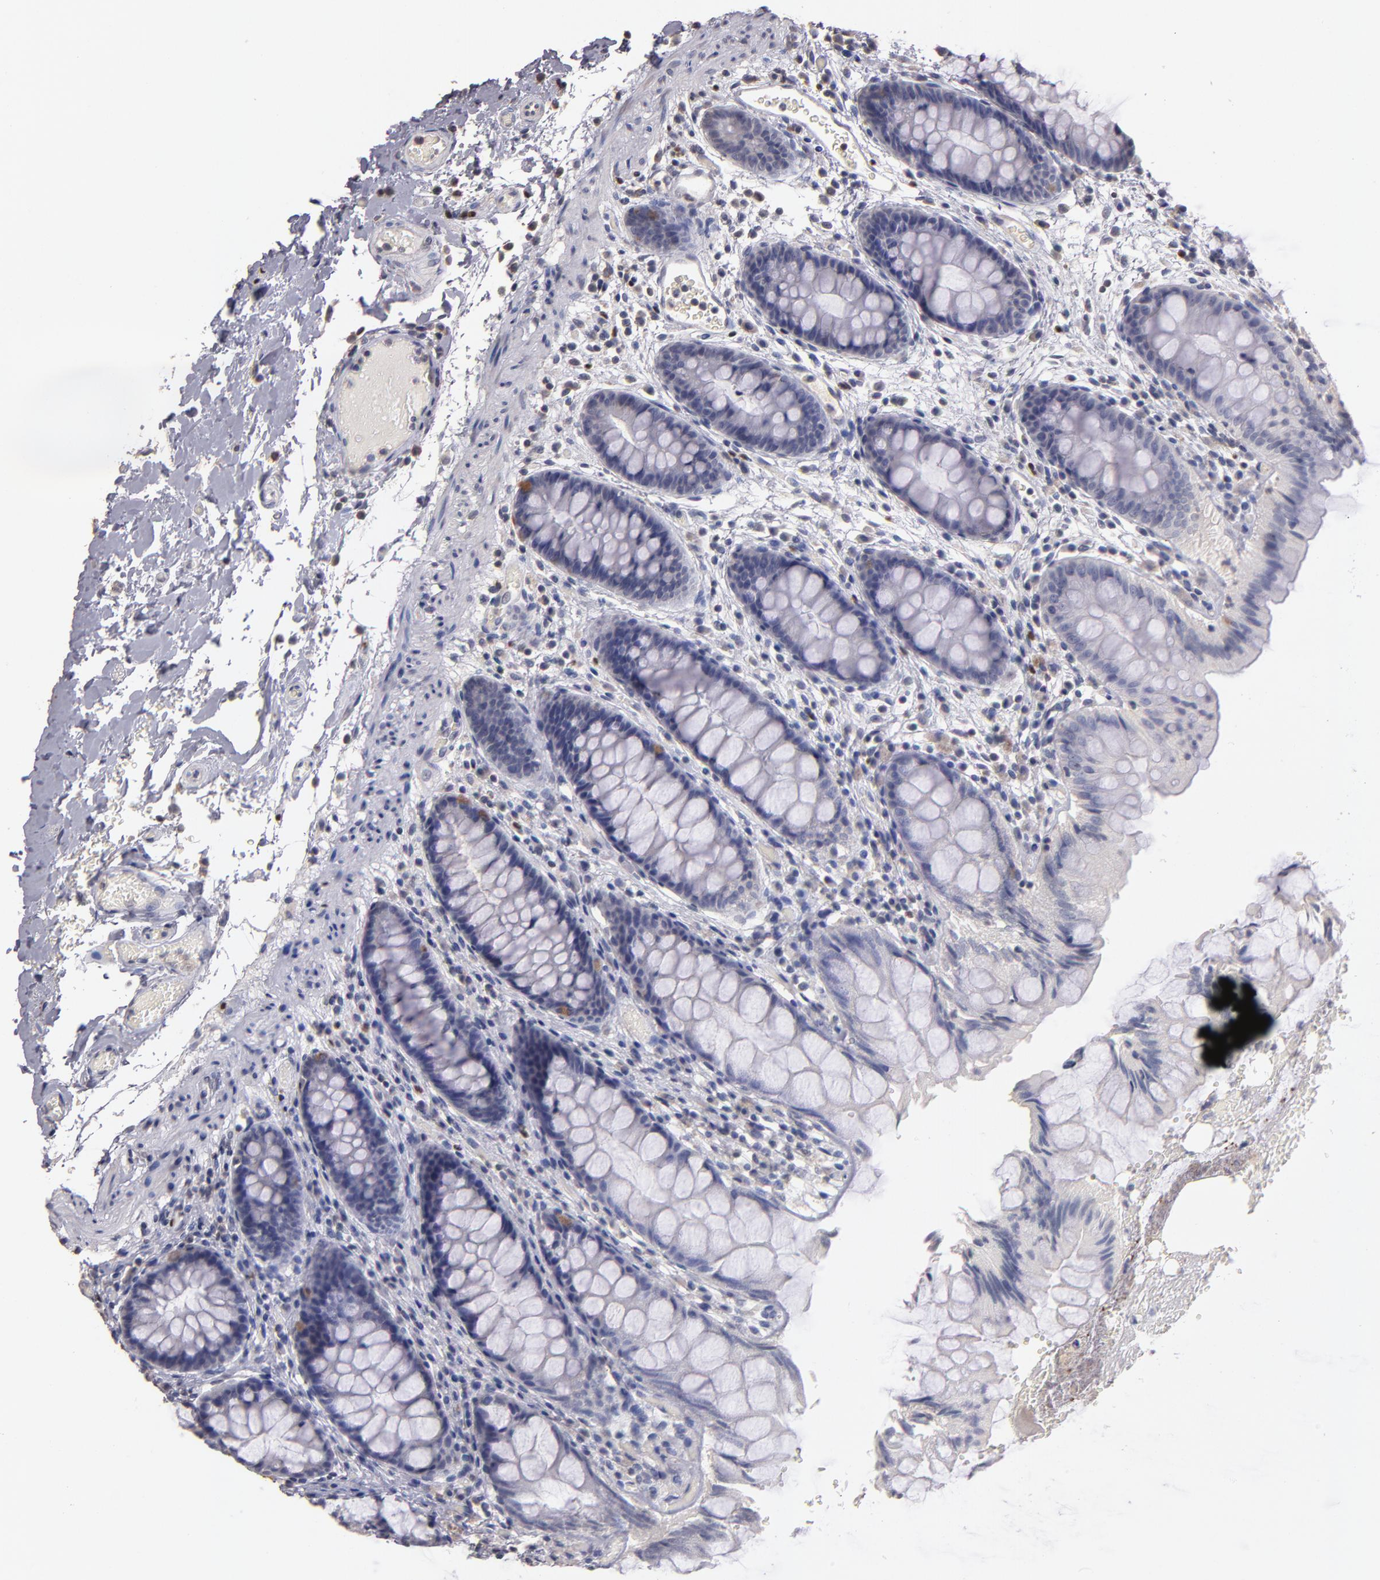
{"staining": {"intensity": "negative", "quantity": "none", "location": "none"}, "tissue": "colon", "cell_type": "Endothelial cells", "image_type": "normal", "snomed": [{"axis": "morphology", "description": "Normal tissue, NOS"}, {"axis": "topography", "description": "Smooth muscle"}, {"axis": "topography", "description": "Colon"}], "caption": "Image shows no protein positivity in endothelial cells of unremarkable colon. Brightfield microscopy of immunohistochemistry (IHC) stained with DAB (brown) and hematoxylin (blue), captured at high magnification.", "gene": "SOX10", "patient": {"sex": "male", "age": 67}}